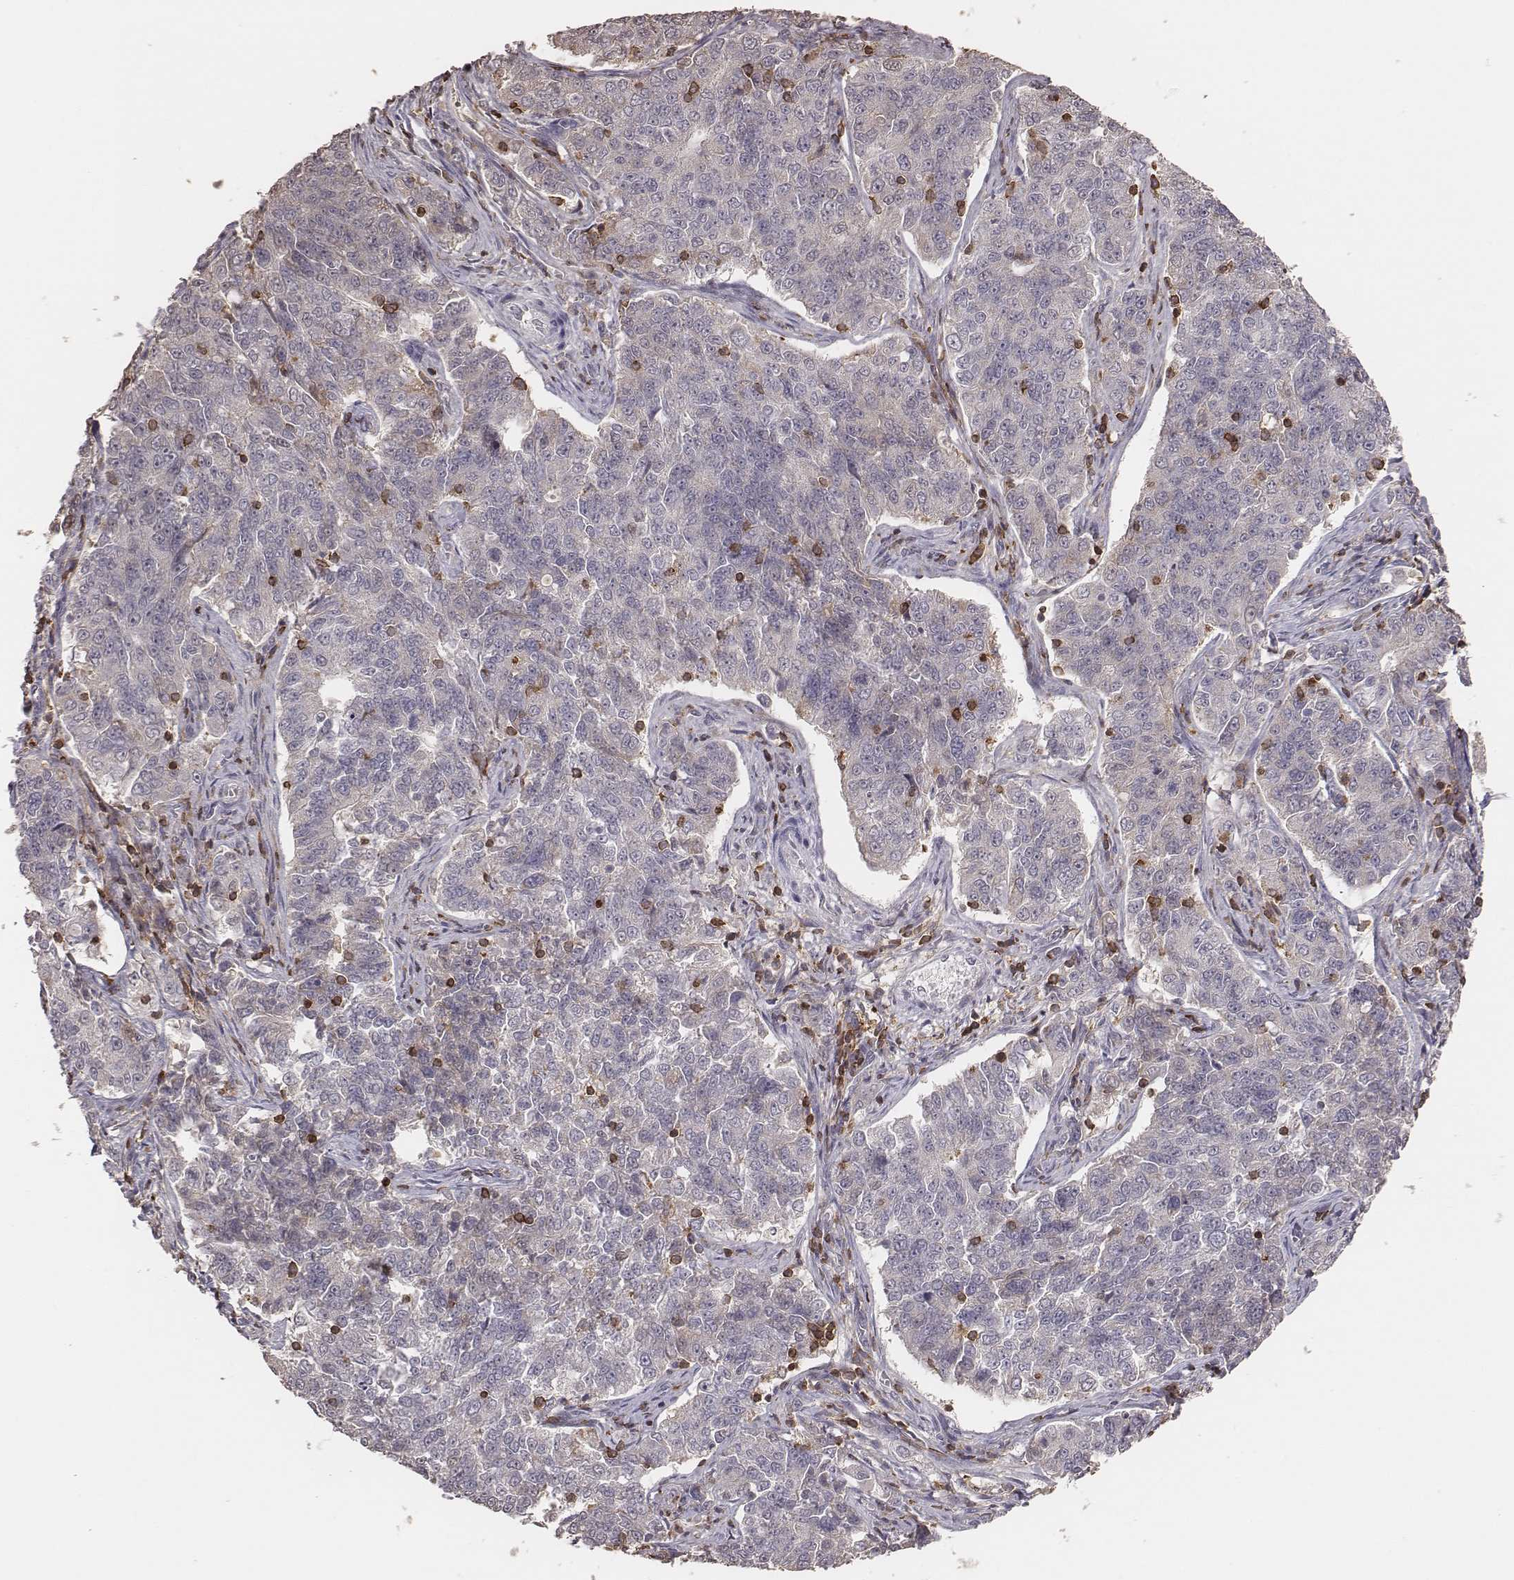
{"staining": {"intensity": "negative", "quantity": "none", "location": "none"}, "tissue": "endometrial cancer", "cell_type": "Tumor cells", "image_type": "cancer", "snomed": [{"axis": "morphology", "description": "Adenocarcinoma, NOS"}, {"axis": "topography", "description": "Endometrium"}], "caption": "A high-resolution histopathology image shows IHC staining of endometrial cancer, which shows no significant staining in tumor cells. (DAB IHC with hematoxylin counter stain).", "gene": "PILRA", "patient": {"sex": "female", "age": 43}}